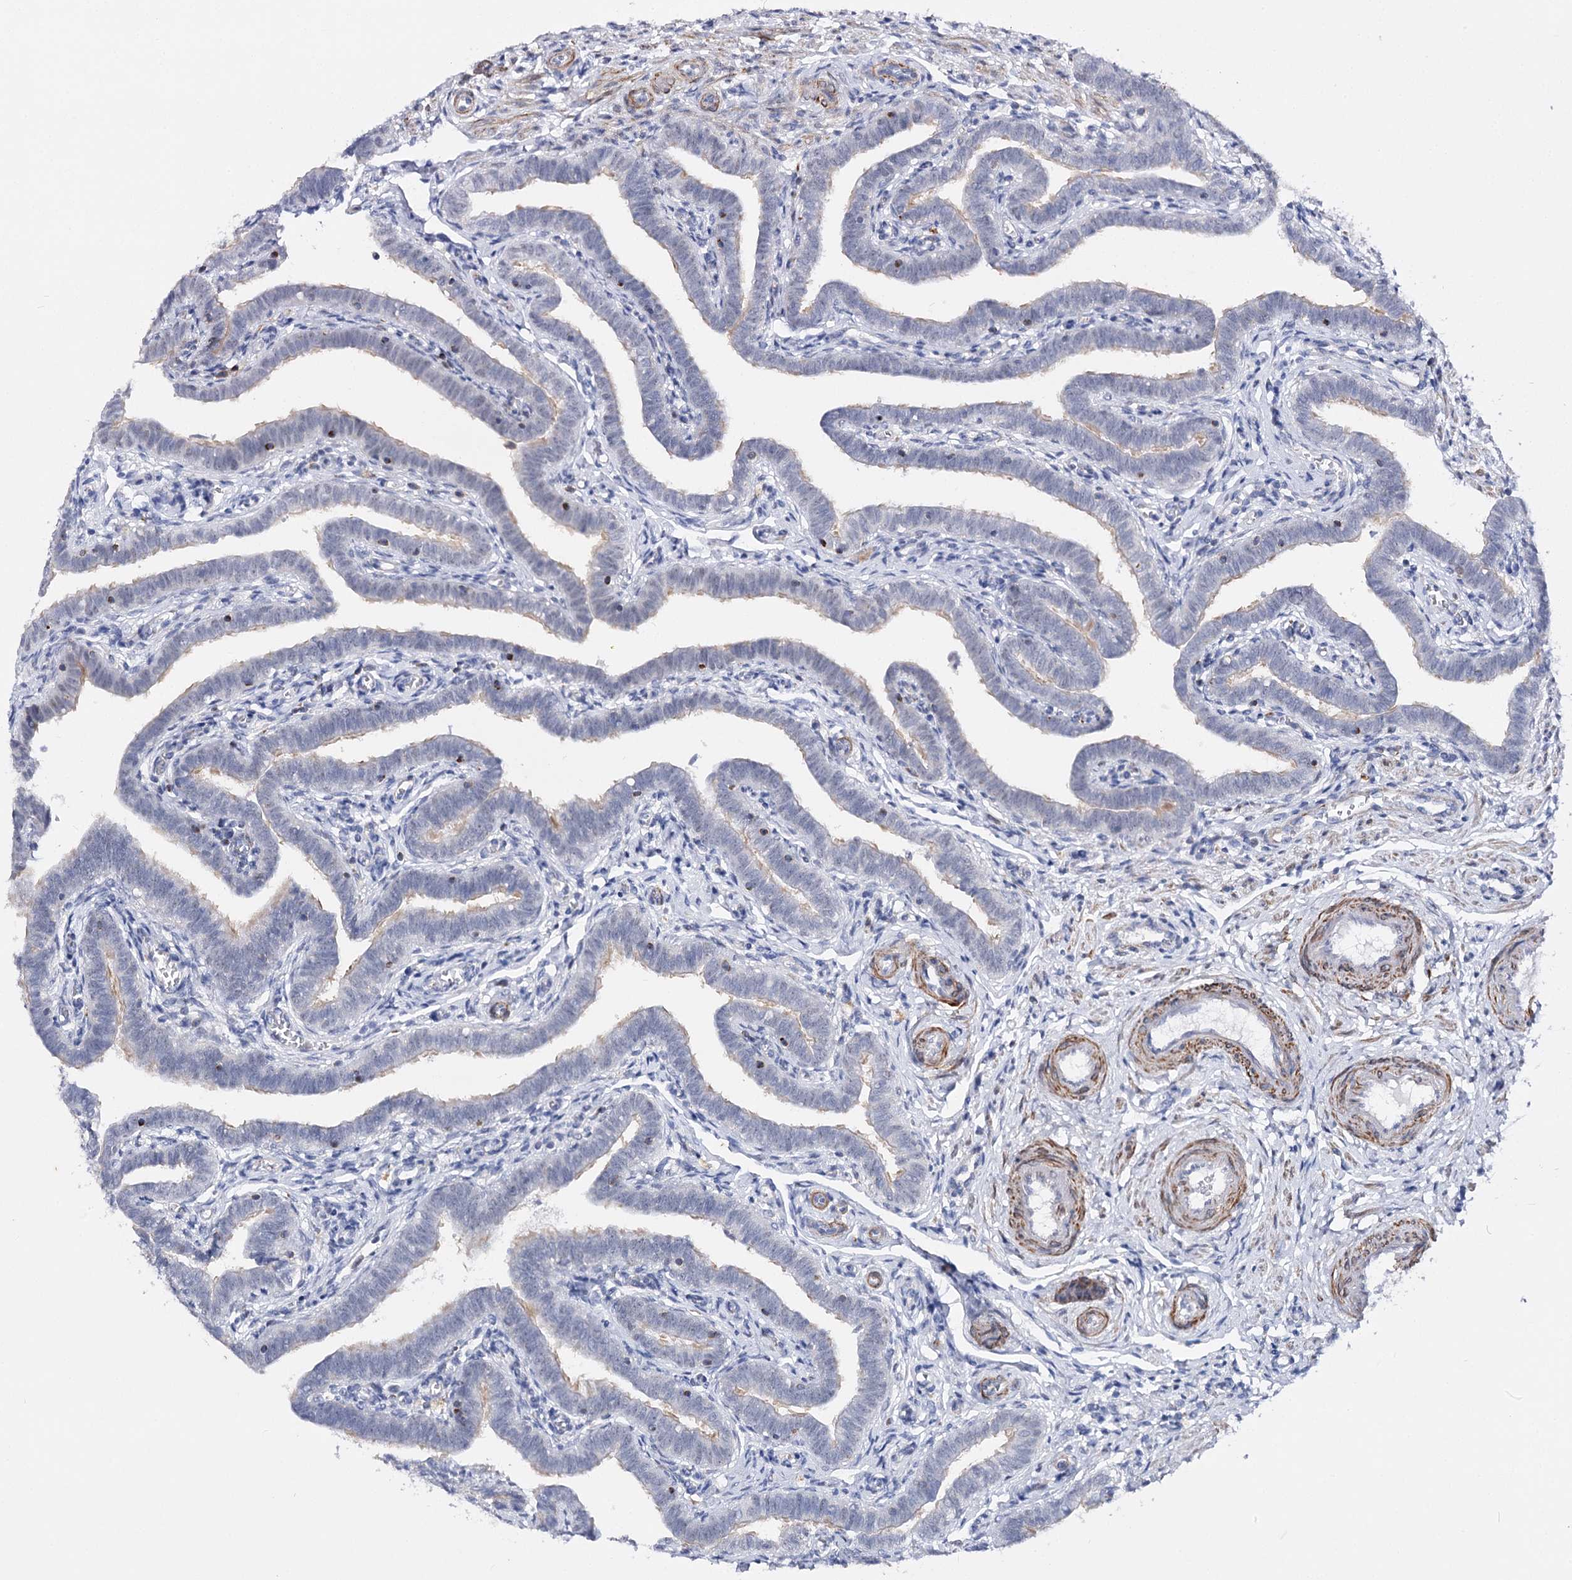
{"staining": {"intensity": "moderate", "quantity": "25%-75%", "location": "cytoplasmic/membranous"}, "tissue": "fallopian tube", "cell_type": "Glandular cells", "image_type": "normal", "snomed": [{"axis": "morphology", "description": "Normal tissue, NOS"}, {"axis": "topography", "description": "Fallopian tube"}], "caption": "This histopathology image shows immunohistochemistry (IHC) staining of benign human fallopian tube, with medium moderate cytoplasmic/membranous positivity in about 25%-75% of glandular cells.", "gene": "AGXT2", "patient": {"sex": "female", "age": 36}}